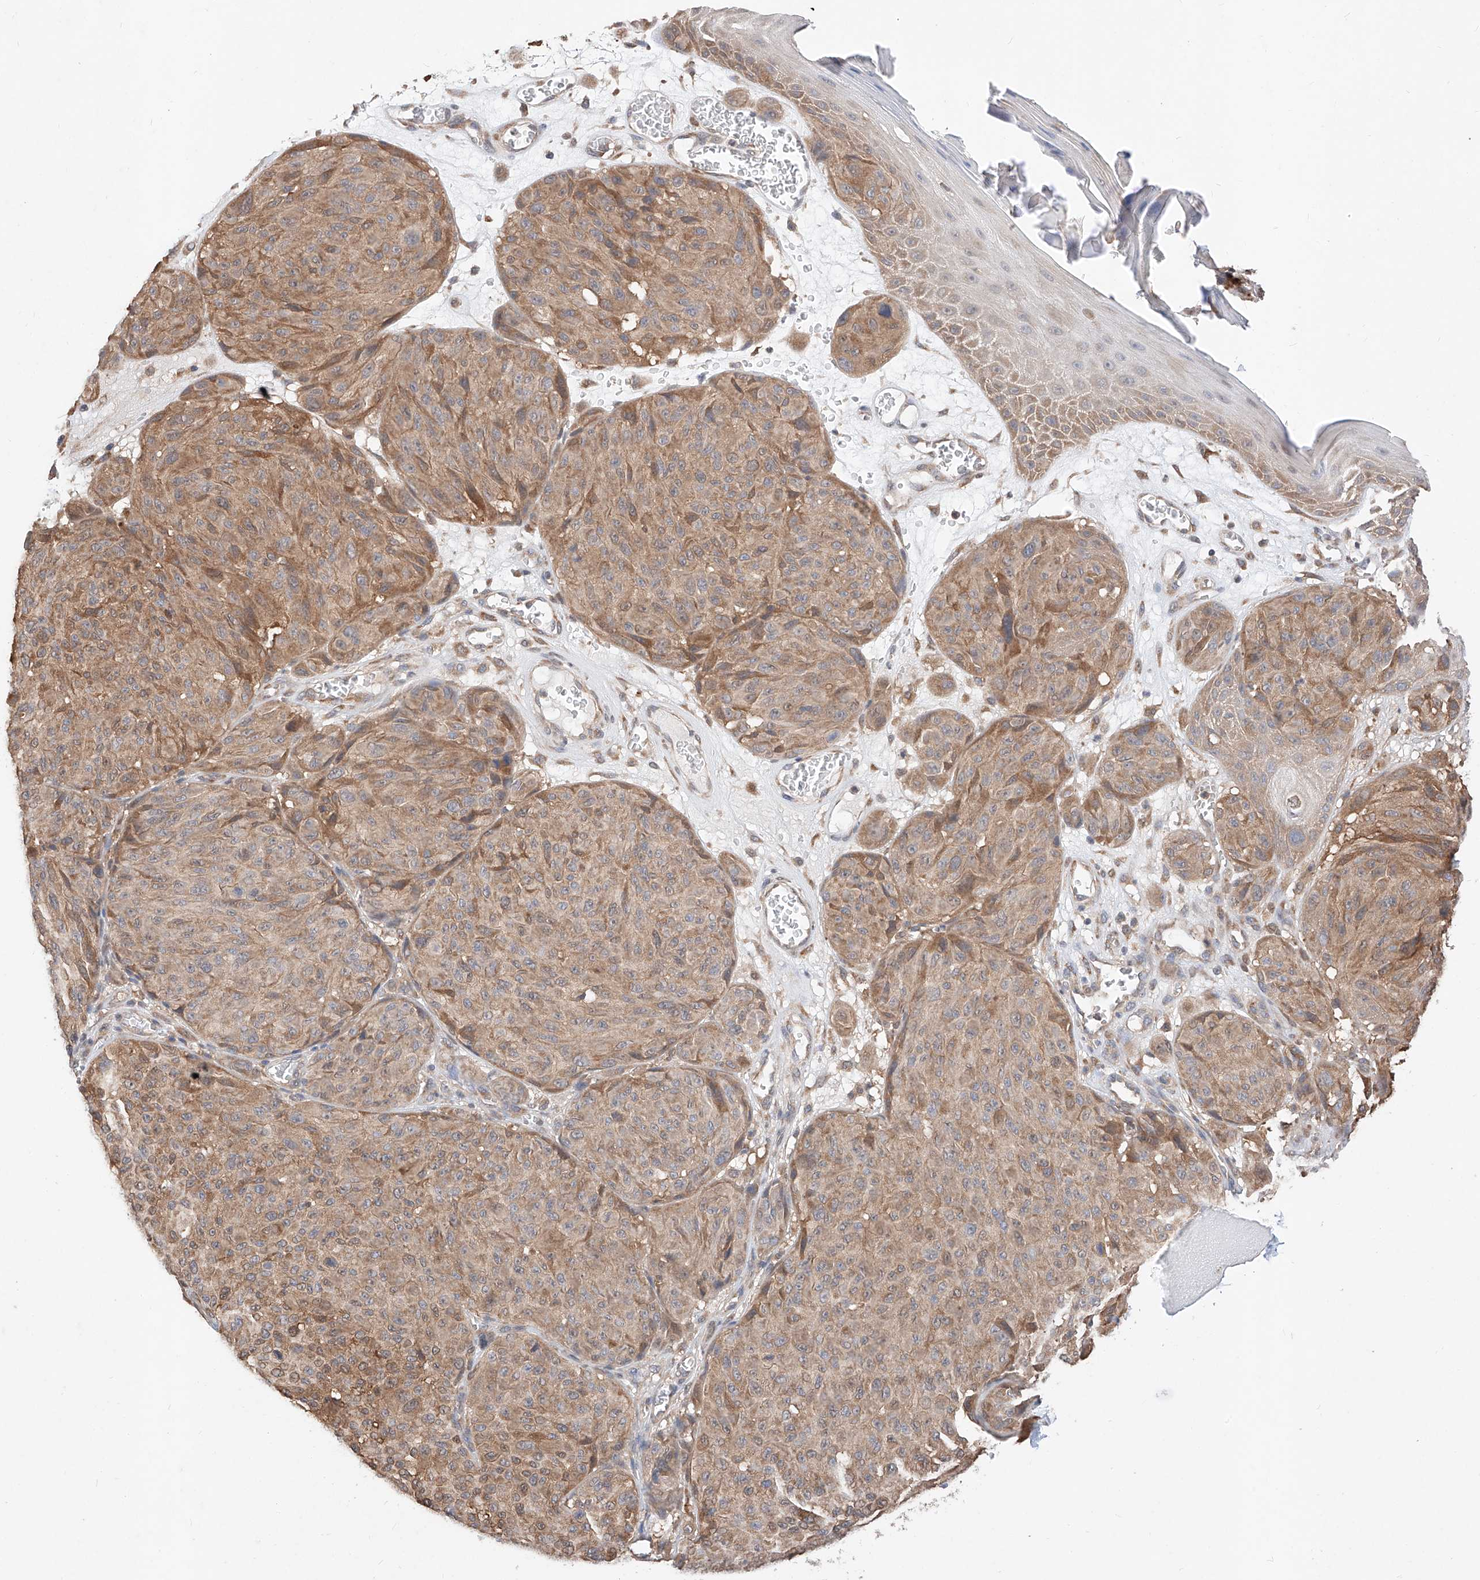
{"staining": {"intensity": "moderate", "quantity": ">75%", "location": "cytoplasmic/membranous"}, "tissue": "melanoma", "cell_type": "Tumor cells", "image_type": "cancer", "snomed": [{"axis": "morphology", "description": "Malignant melanoma, NOS"}, {"axis": "topography", "description": "Skin"}], "caption": "IHC (DAB (3,3'-diaminobenzidine)) staining of human malignant melanoma exhibits moderate cytoplasmic/membranous protein expression in about >75% of tumor cells.", "gene": "ZSCAN4", "patient": {"sex": "male", "age": 83}}